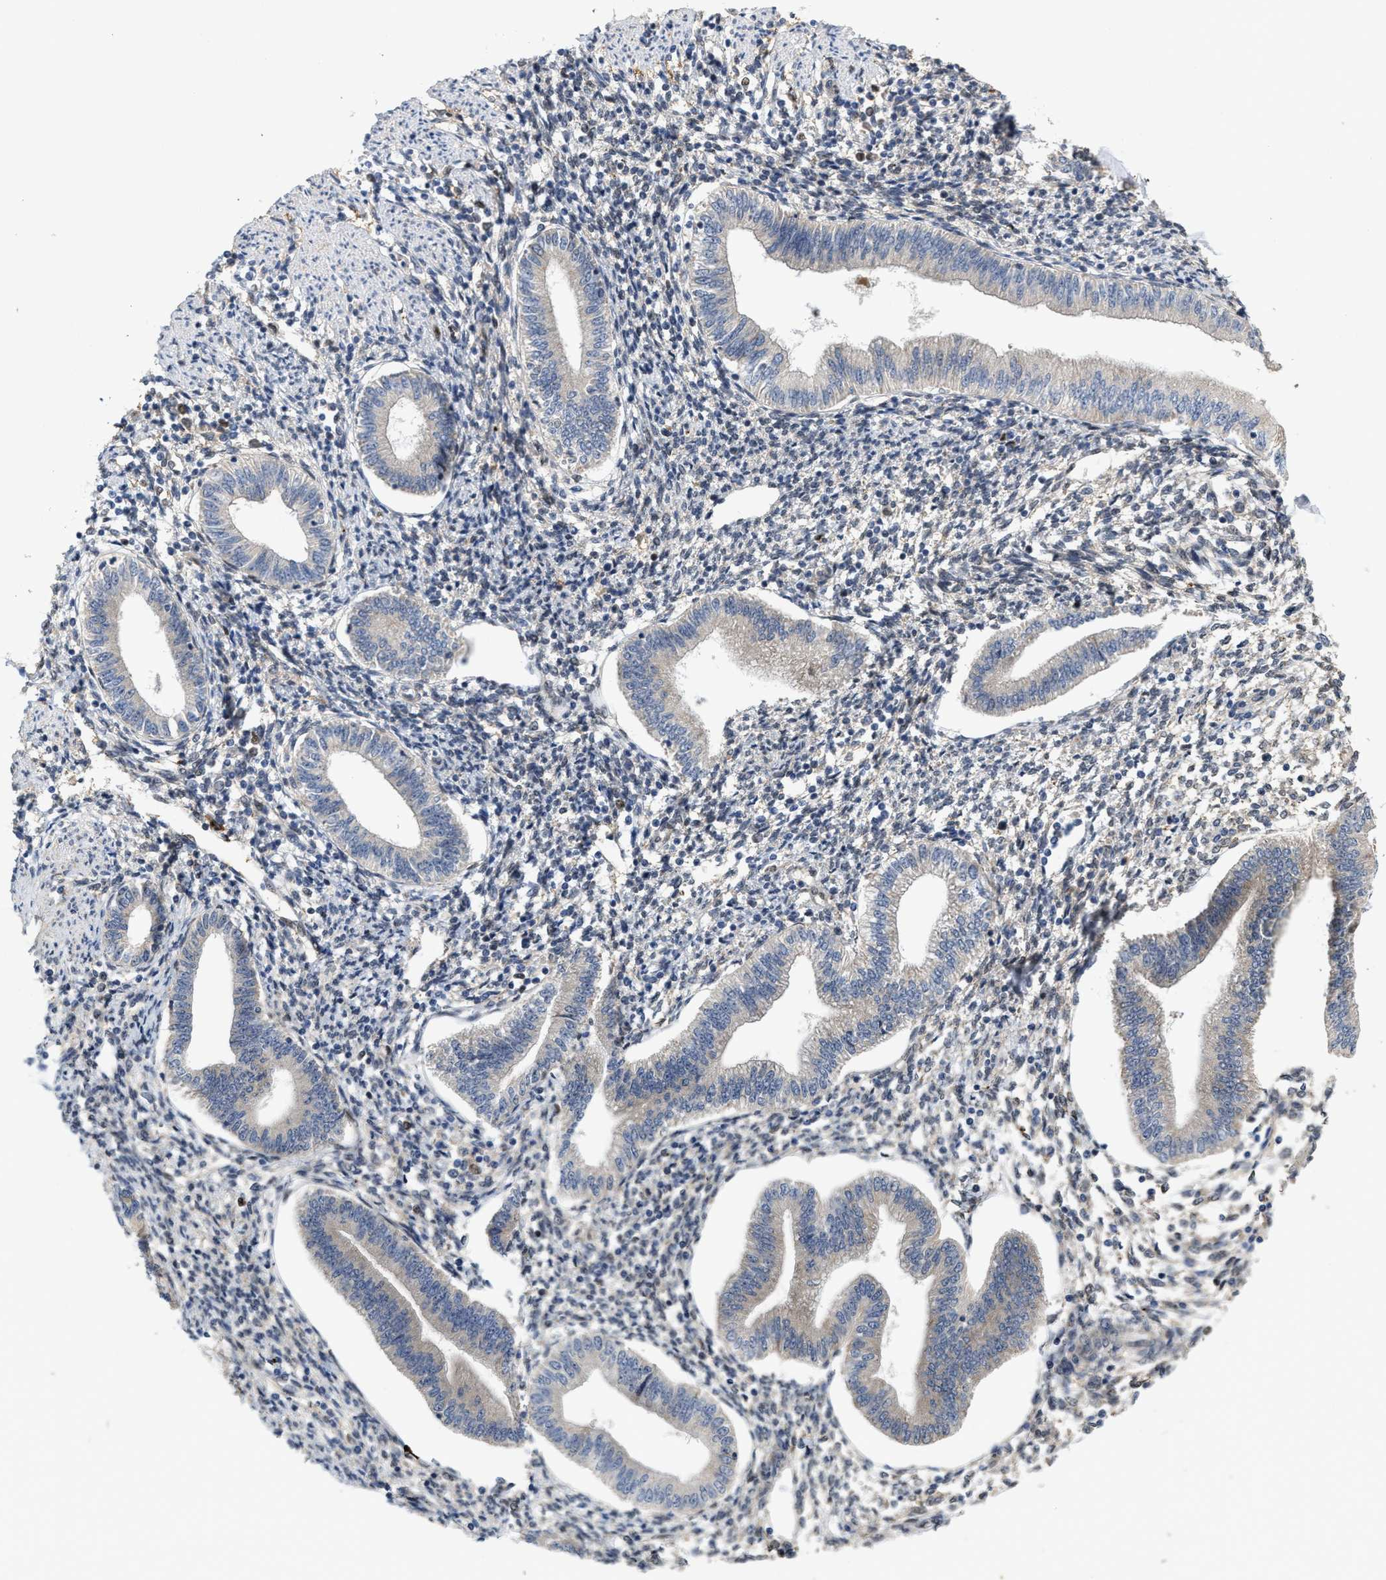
{"staining": {"intensity": "moderate", "quantity": "<25%", "location": "nuclear"}, "tissue": "endometrium", "cell_type": "Cells in endometrial stroma", "image_type": "normal", "snomed": [{"axis": "morphology", "description": "Normal tissue, NOS"}, {"axis": "topography", "description": "Endometrium"}], "caption": "Cells in endometrial stroma display low levels of moderate nuclear expression in approximately <25% of cells in unremarkable endometrium.", "gene": "TCF4", "patient": {"sex": "female", "age": 50}}